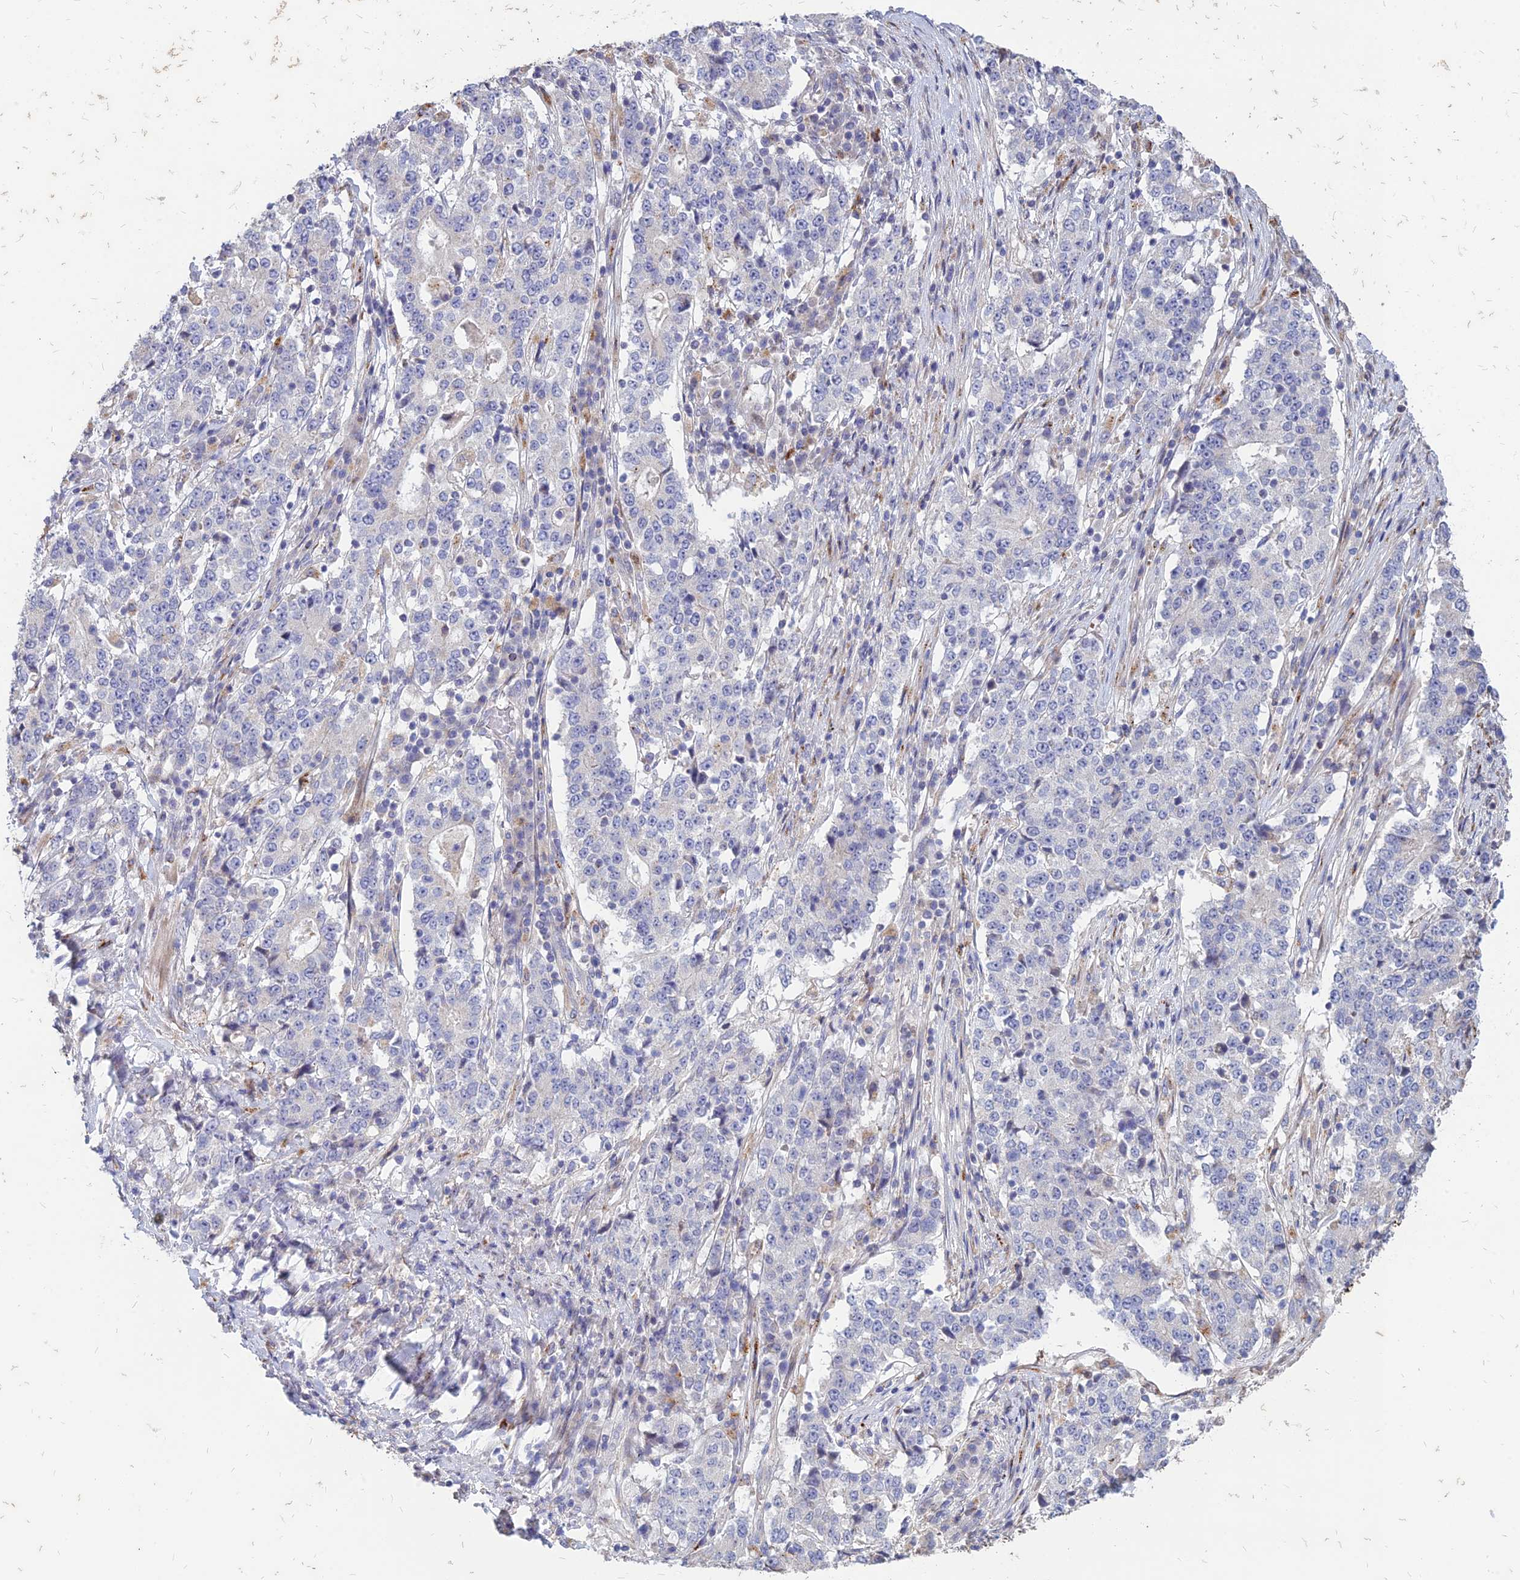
{"staining": {"intensity": "negative", "quantity": "none", "location": "none"}, "tissue": "stomach cancer", "cell_type": "Tumor cells", "image_type": "cancer", "snomed": [{"axis": "morphology", "description": "Adenocarcinoma, NOS"}, {"axis": "topography", "description": "Stomach"}], "caption": "The image demonstrates no significant staining in tumor cells of stomach cancer (adenocarcinoma). (DAB immunohistochemistry, high magnification).", "gene": "ST3GAL6", "patient": {"sex": "male", "age": 59}}